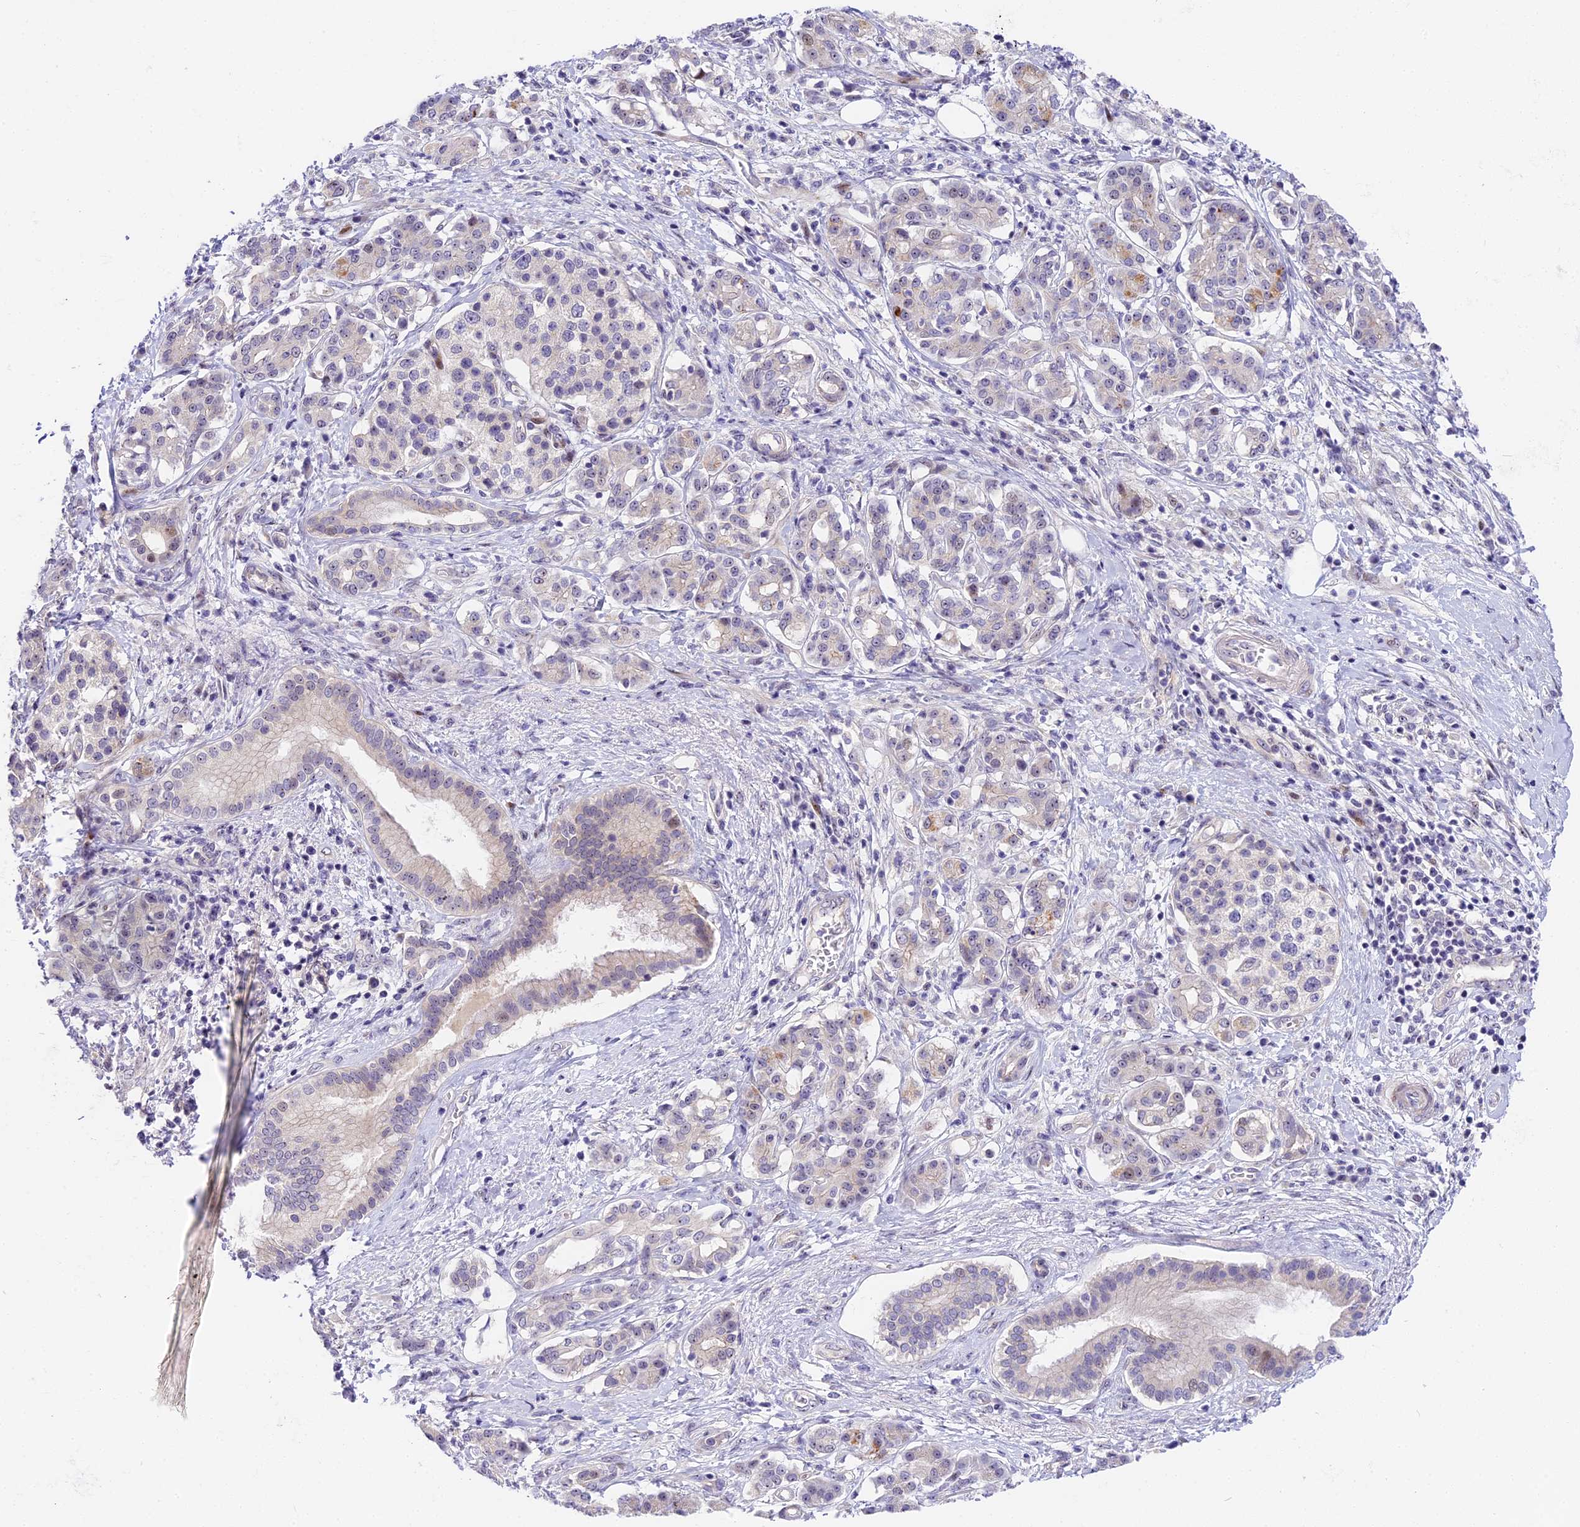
{"staining": {"intensity": "negative", "quantity": "none", "location": "none"}, "tissue": "pancreatic cancer", "cell_type": "Tumor cells", "image_type": "cancer", "snomed": [{"axis": "morphology", "description": "Adenocarcinoma, NOS"}, {"axis": "topography", "description": "Pancreas"}], "caption": "DAB (3,3'-diaminobenzidine) immunohistochemical staining of human pancreatic cancer demonstrates no significant staining in tumor cells.", "gene": "MIDN", "patient": {"sex": "female", "age": 73}}